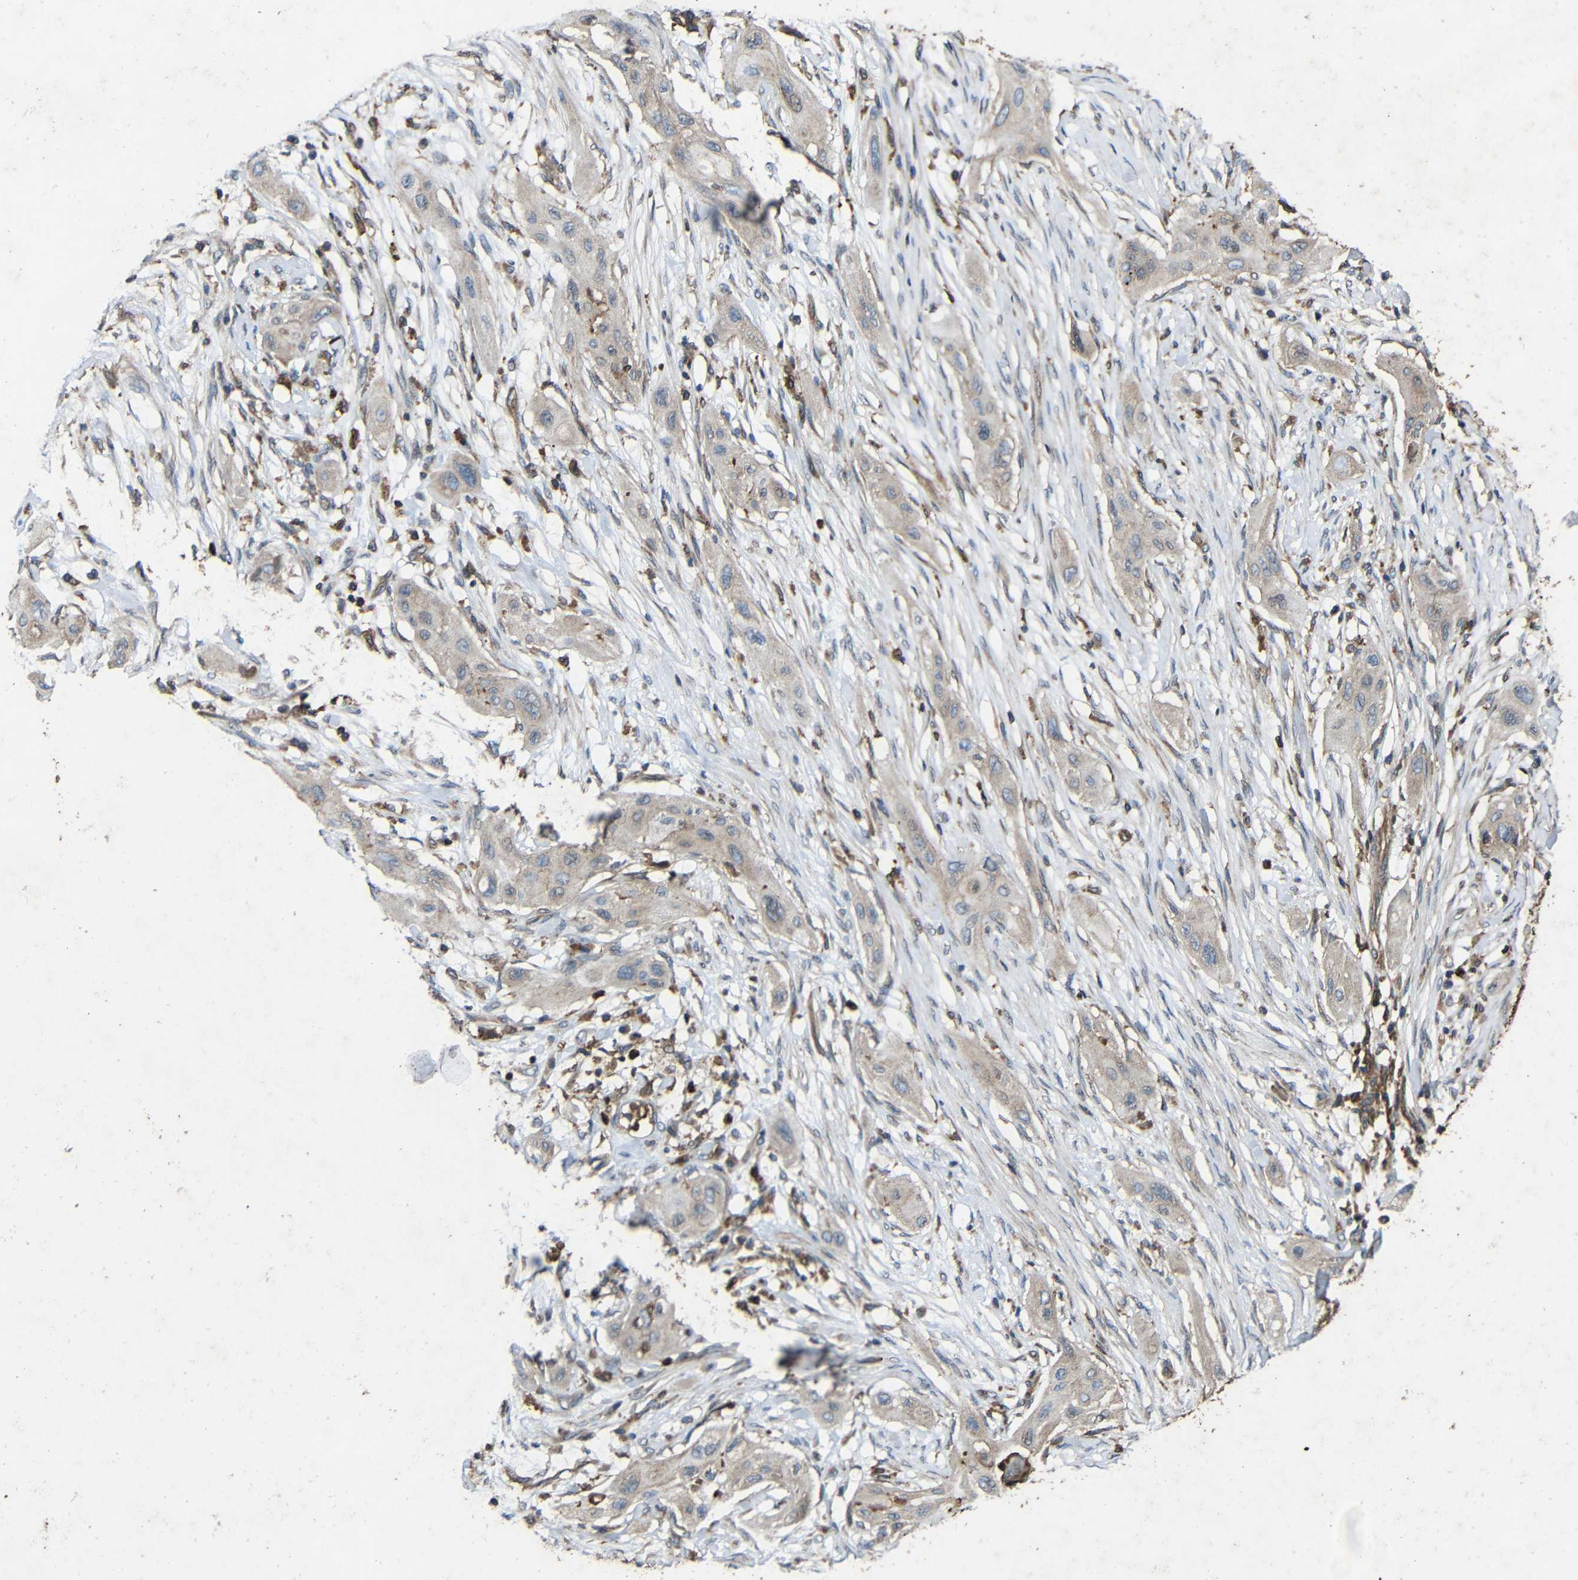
{"staining": {"intensity": "weak", "quantity": "<25%", "location": "cytoplasmic/membranous"}, "tissue": "lung cancer", "cell_type": "Tumor cells", "image_type": "cancer", "snomed": [{"axis": "morphology", "description": "Squamous cell carcinoma, NOS"}, {"axis": "topography", "description": "Lung"}], "caption": "Immunohistochemistry (IHC) histopathology image of neoplastic tissue: human squamous cell carcinoma (lung) stained with DAB (3,3'-diaminobenzidine) reveals no significant protein positivity in tumor cells.", "gene": "TREM2", "patient": {"sex": "female", "age": 47}}